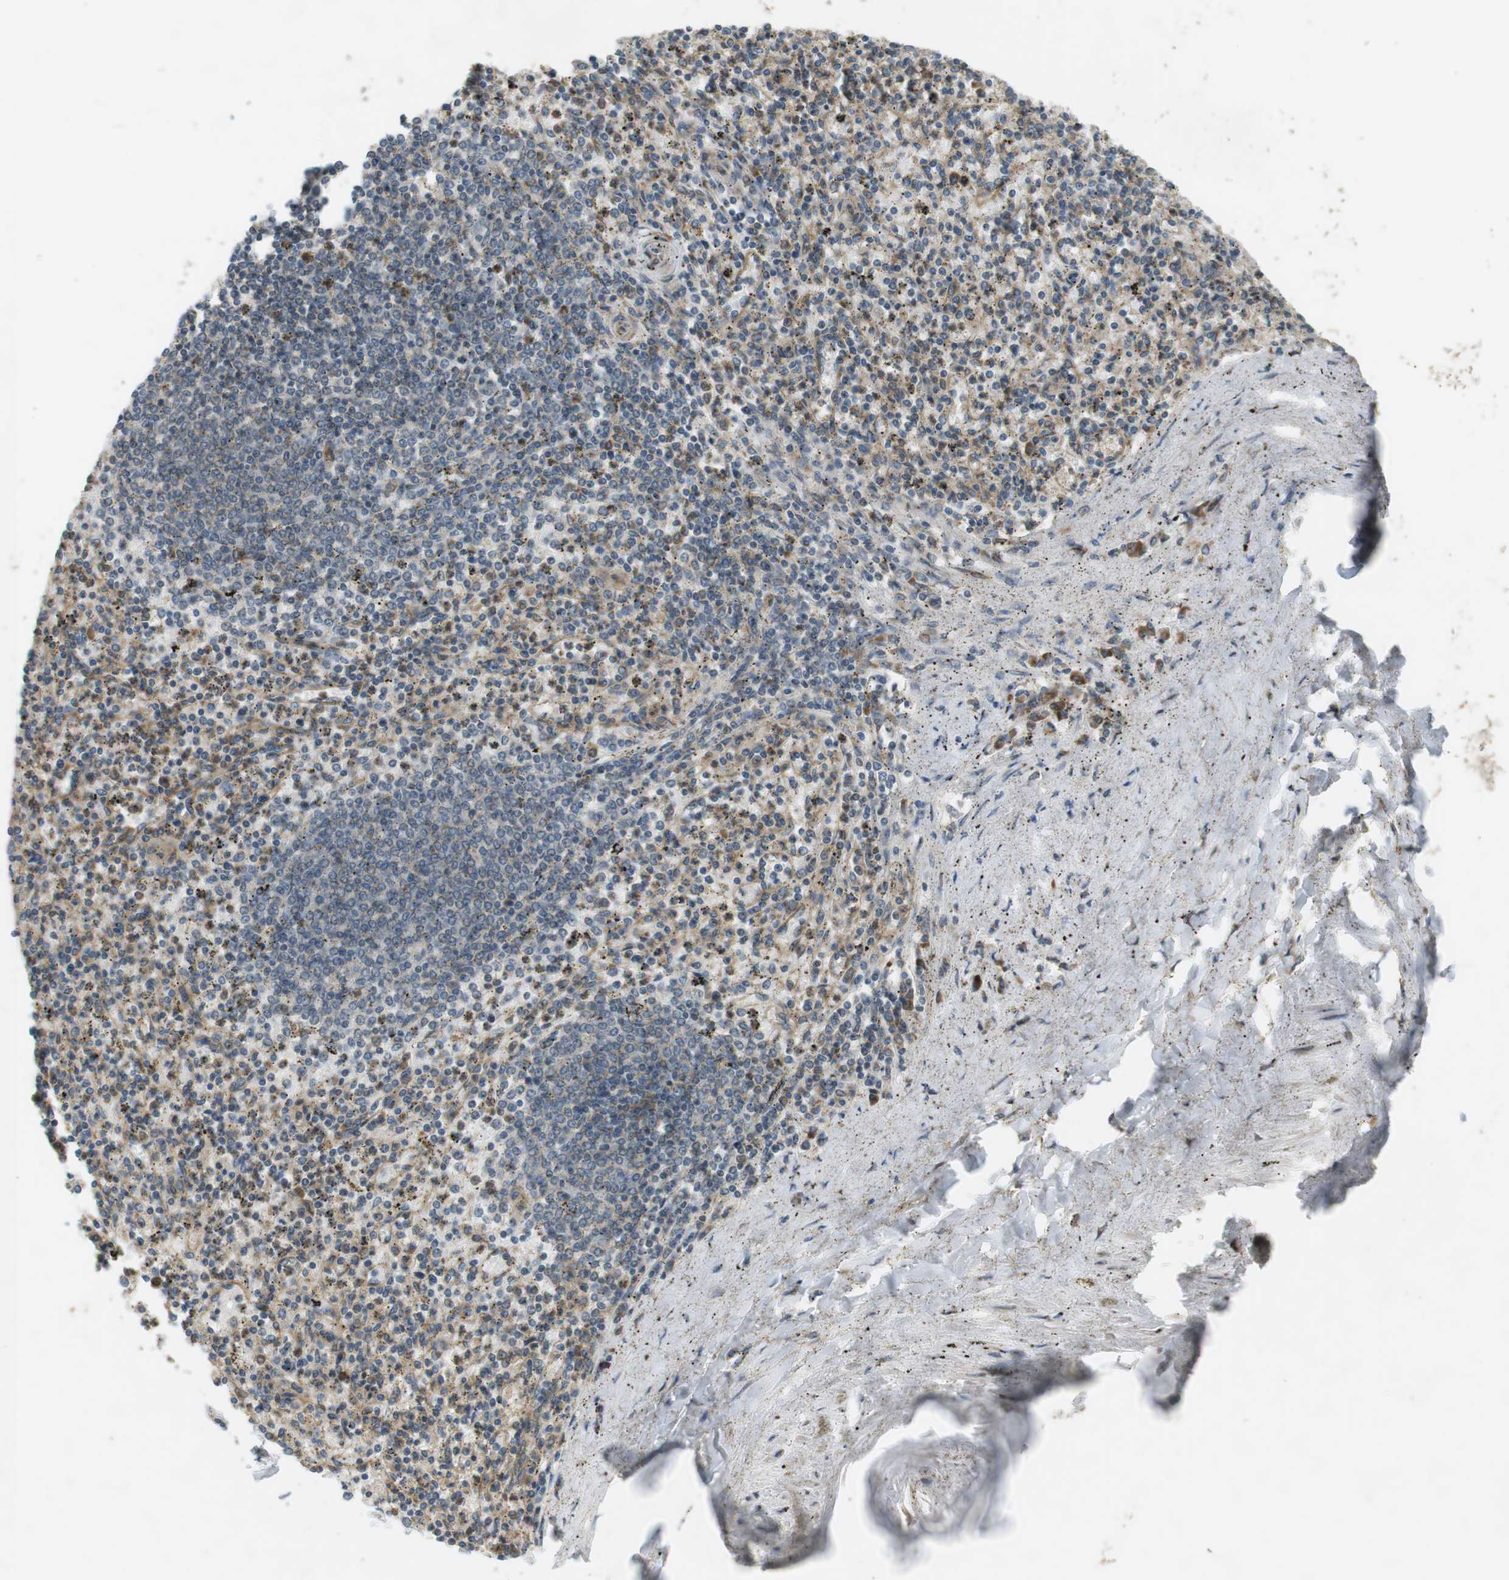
{"staining": {"intensity": "moderate", "quantity": ">75%", "location": "cytoplasmic/membranous"}, "tissue": "spleen", "cell_type": "Cells in red pulp", "image_type": "normal", "snomed": [{"axis": "morphology", "description": "Normal tissue, NOS"}, {"axis": "topography", "description": "Spleen"}], "caption": "Brown immunohistochemical staining in normal spleen shows moderate cytoplasmic/membranous positivity in approximately >75% of cells in red pulp. (Stains: DAB in brown, nuclei in blue, Microscopy: brightfield microscopy at high magnification).", "gene": "SLC41A1", "patient": {"sex": "male", "age": 72}}